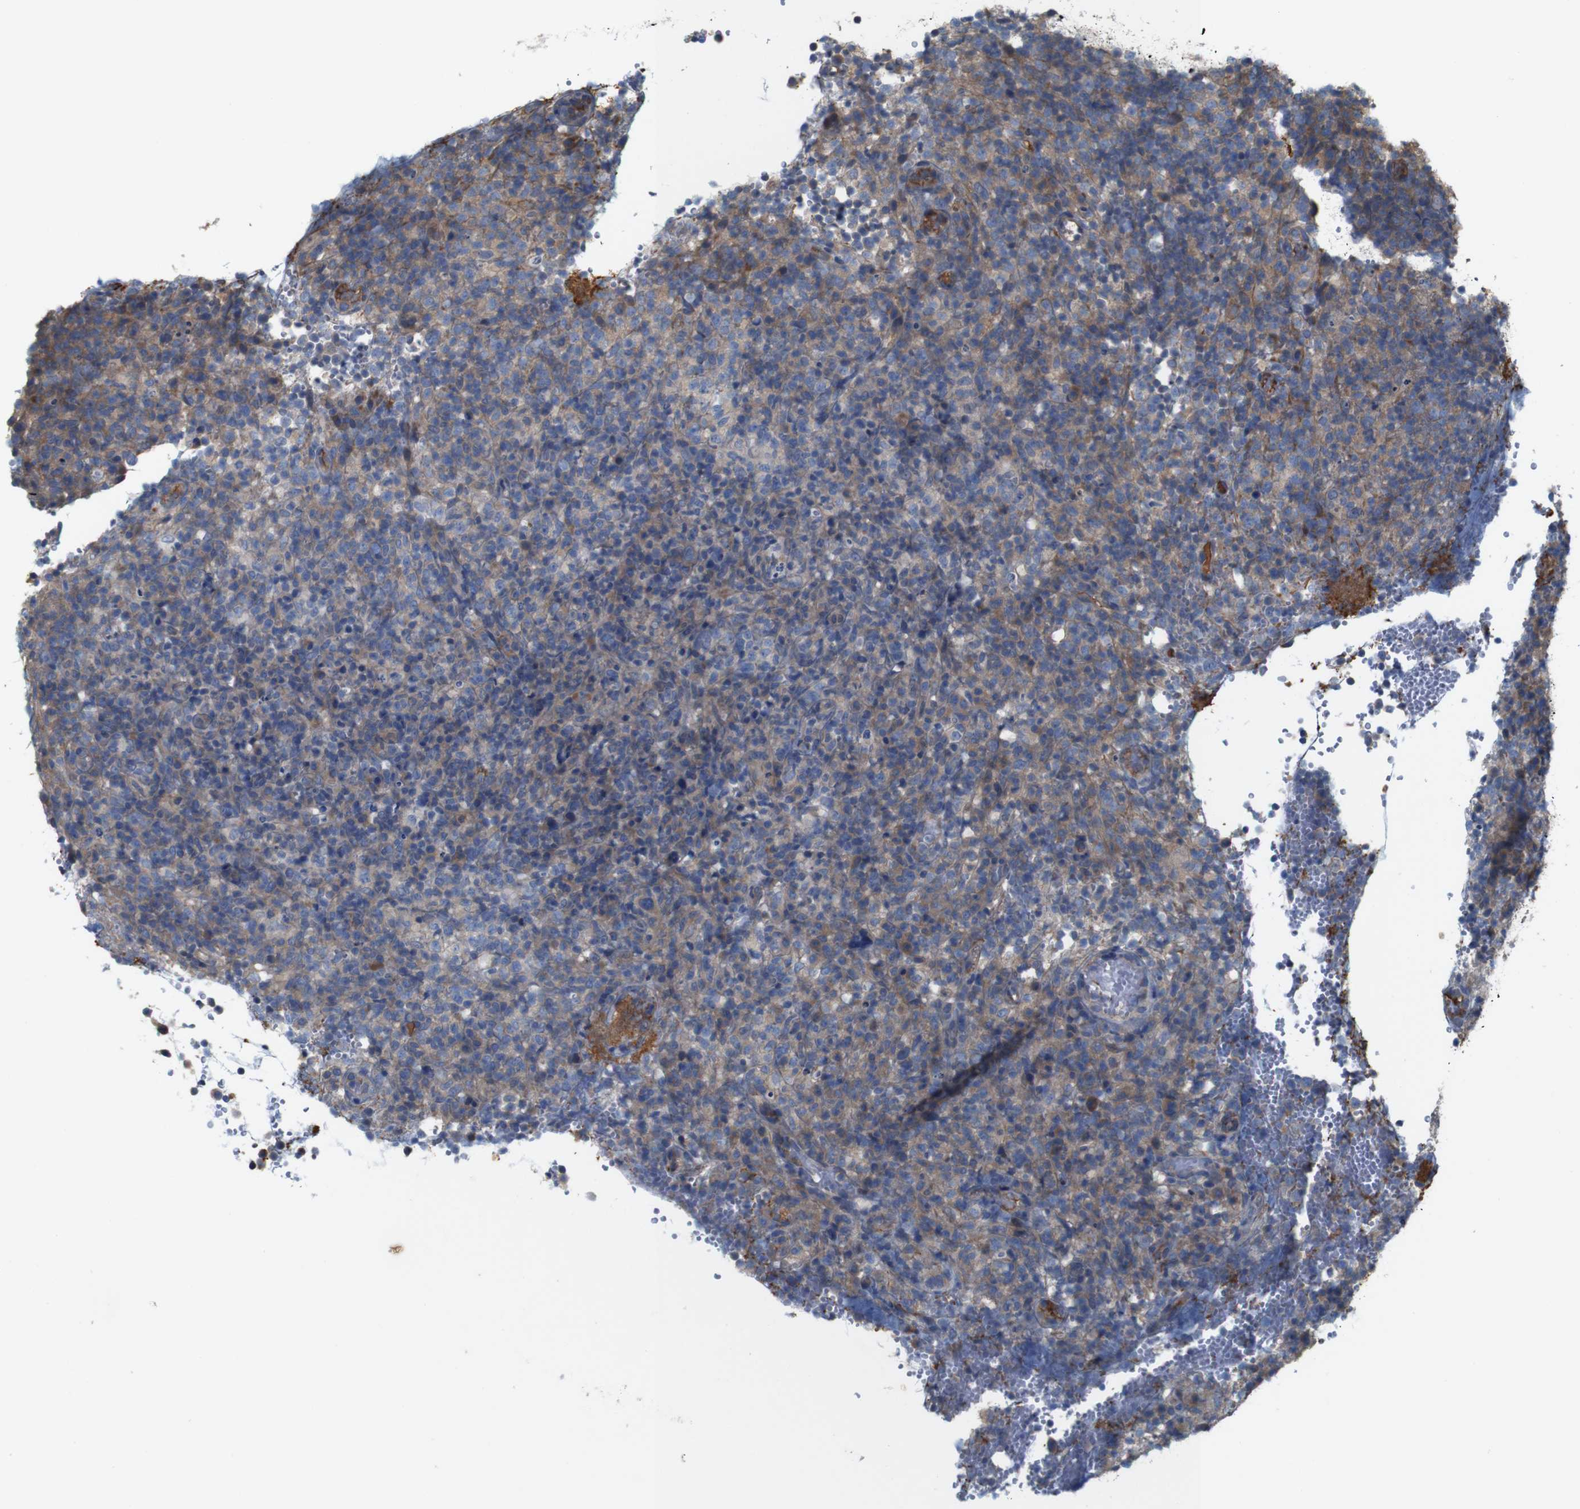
{"staining": {"intensity": "weak", "quantity": "25%-75%", "location": "cytoplasmic/membranous"}, "tissue": "lymphoma", "cell_type": "Tumor cells", "image_type": "cancer", "snomed": [{"axis": "morphology", "description": "Malignant lymphoma, non-Hodgkin's type, High grade"}, {"axis": "topography", "description": "Lymph node"}], "caption": "Brown immunohistochemical staining in human high-grade malignant lymphoma, non-Hodgkin's type shows weak cytoplasmic/membranous expression in approximately 25%-75% of tumor cells.", "gene": "MYEOV", "patient": {"sex": "female", "age": 76}}